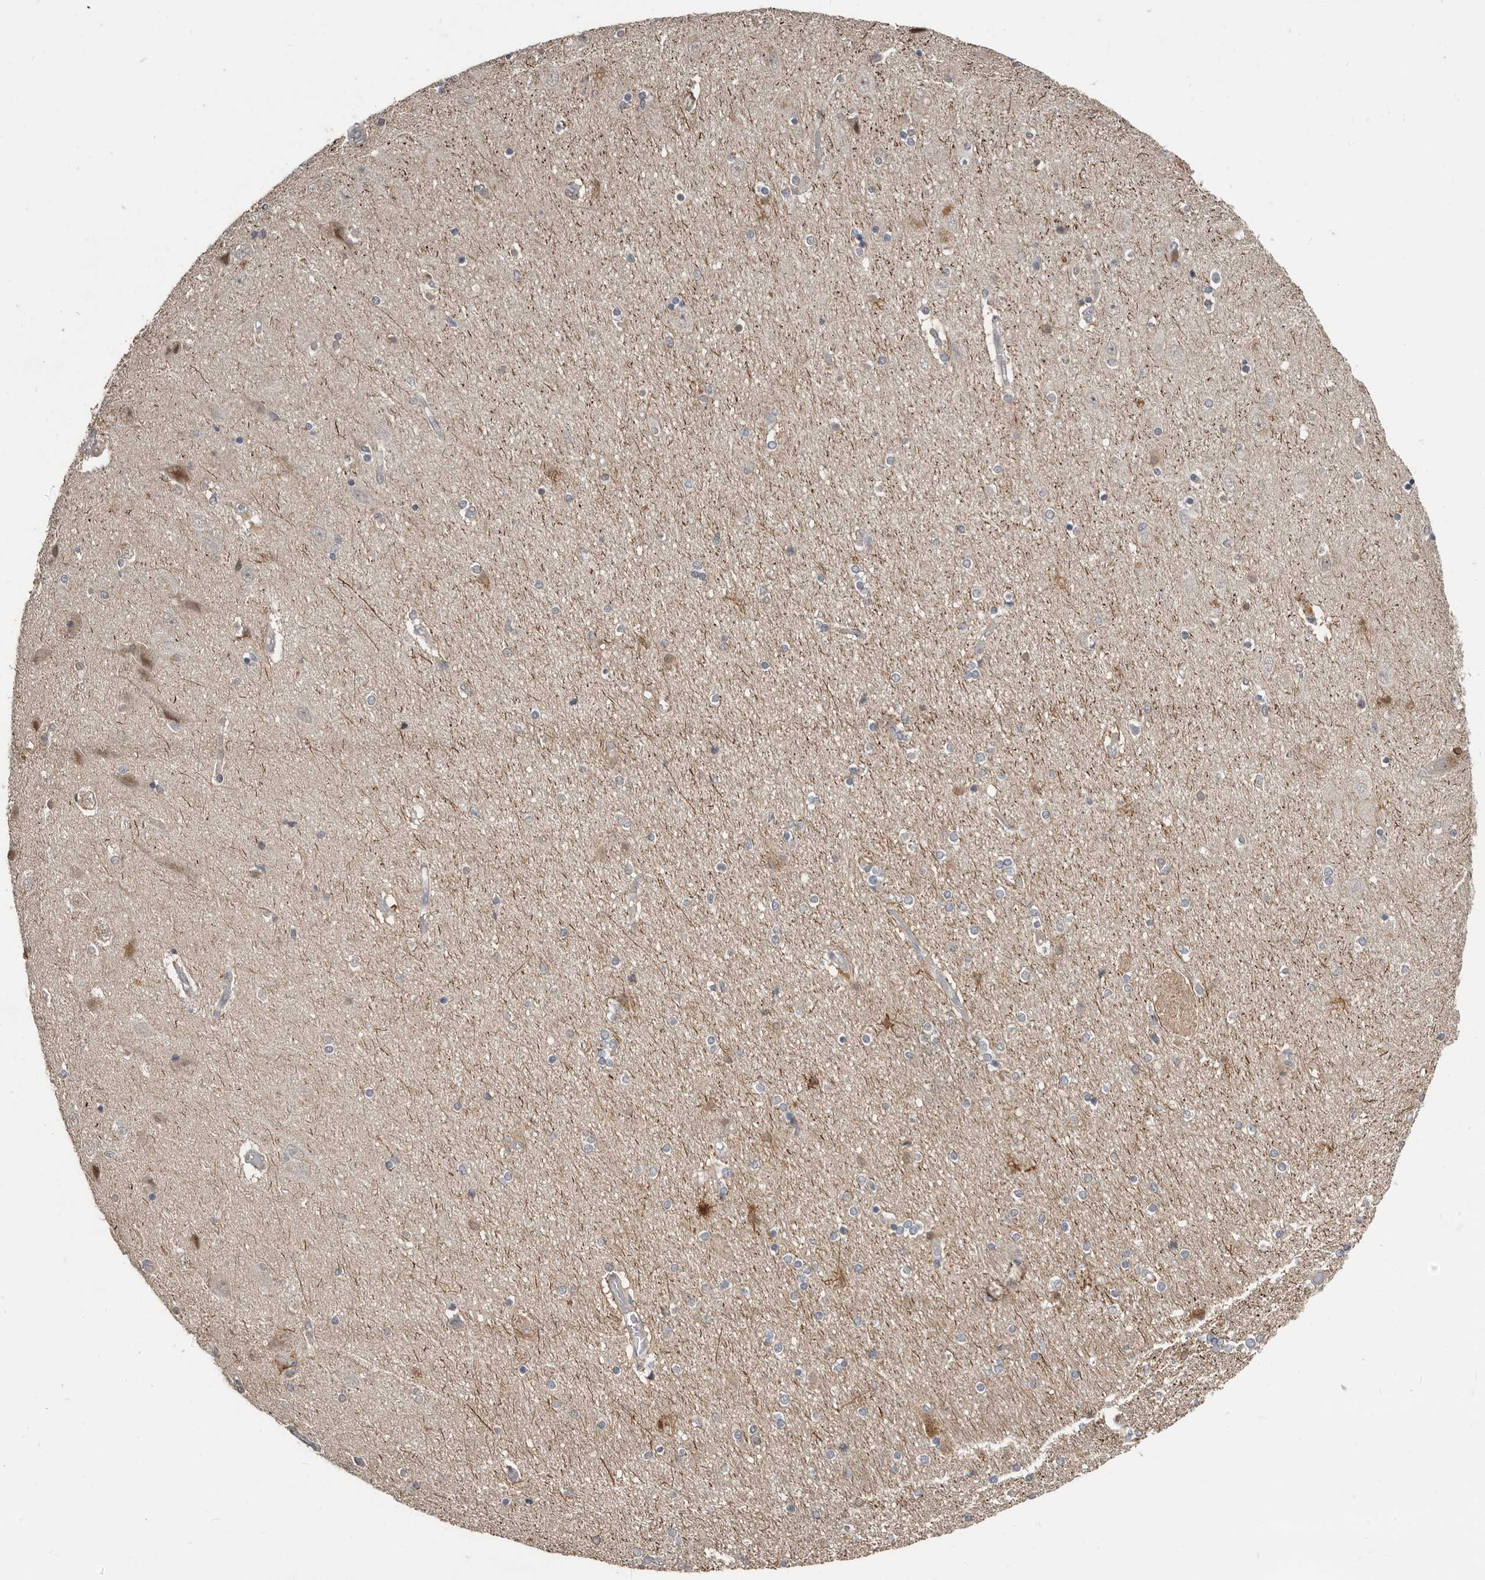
{"staining": {"intensity": "weak", "quantity": "<25%", "location": "cytoplasmic/membranous"}, "tissue": "hippocampus", "cell_type": "Glial cells", "image_type": "normal", "snomed": [{"axis": "morphology", "description": "Normal tissue, NOS"}, {"axis": "topography", "description": "Hippocampus"}], "caption": "Immunohistochemistry (IHC) micrograph of benign hippocampus stained for a protein (brown), which shows no expression in glial cells.", "gene": "APOL6", "patient": {"sex": "female", "age": 54}}